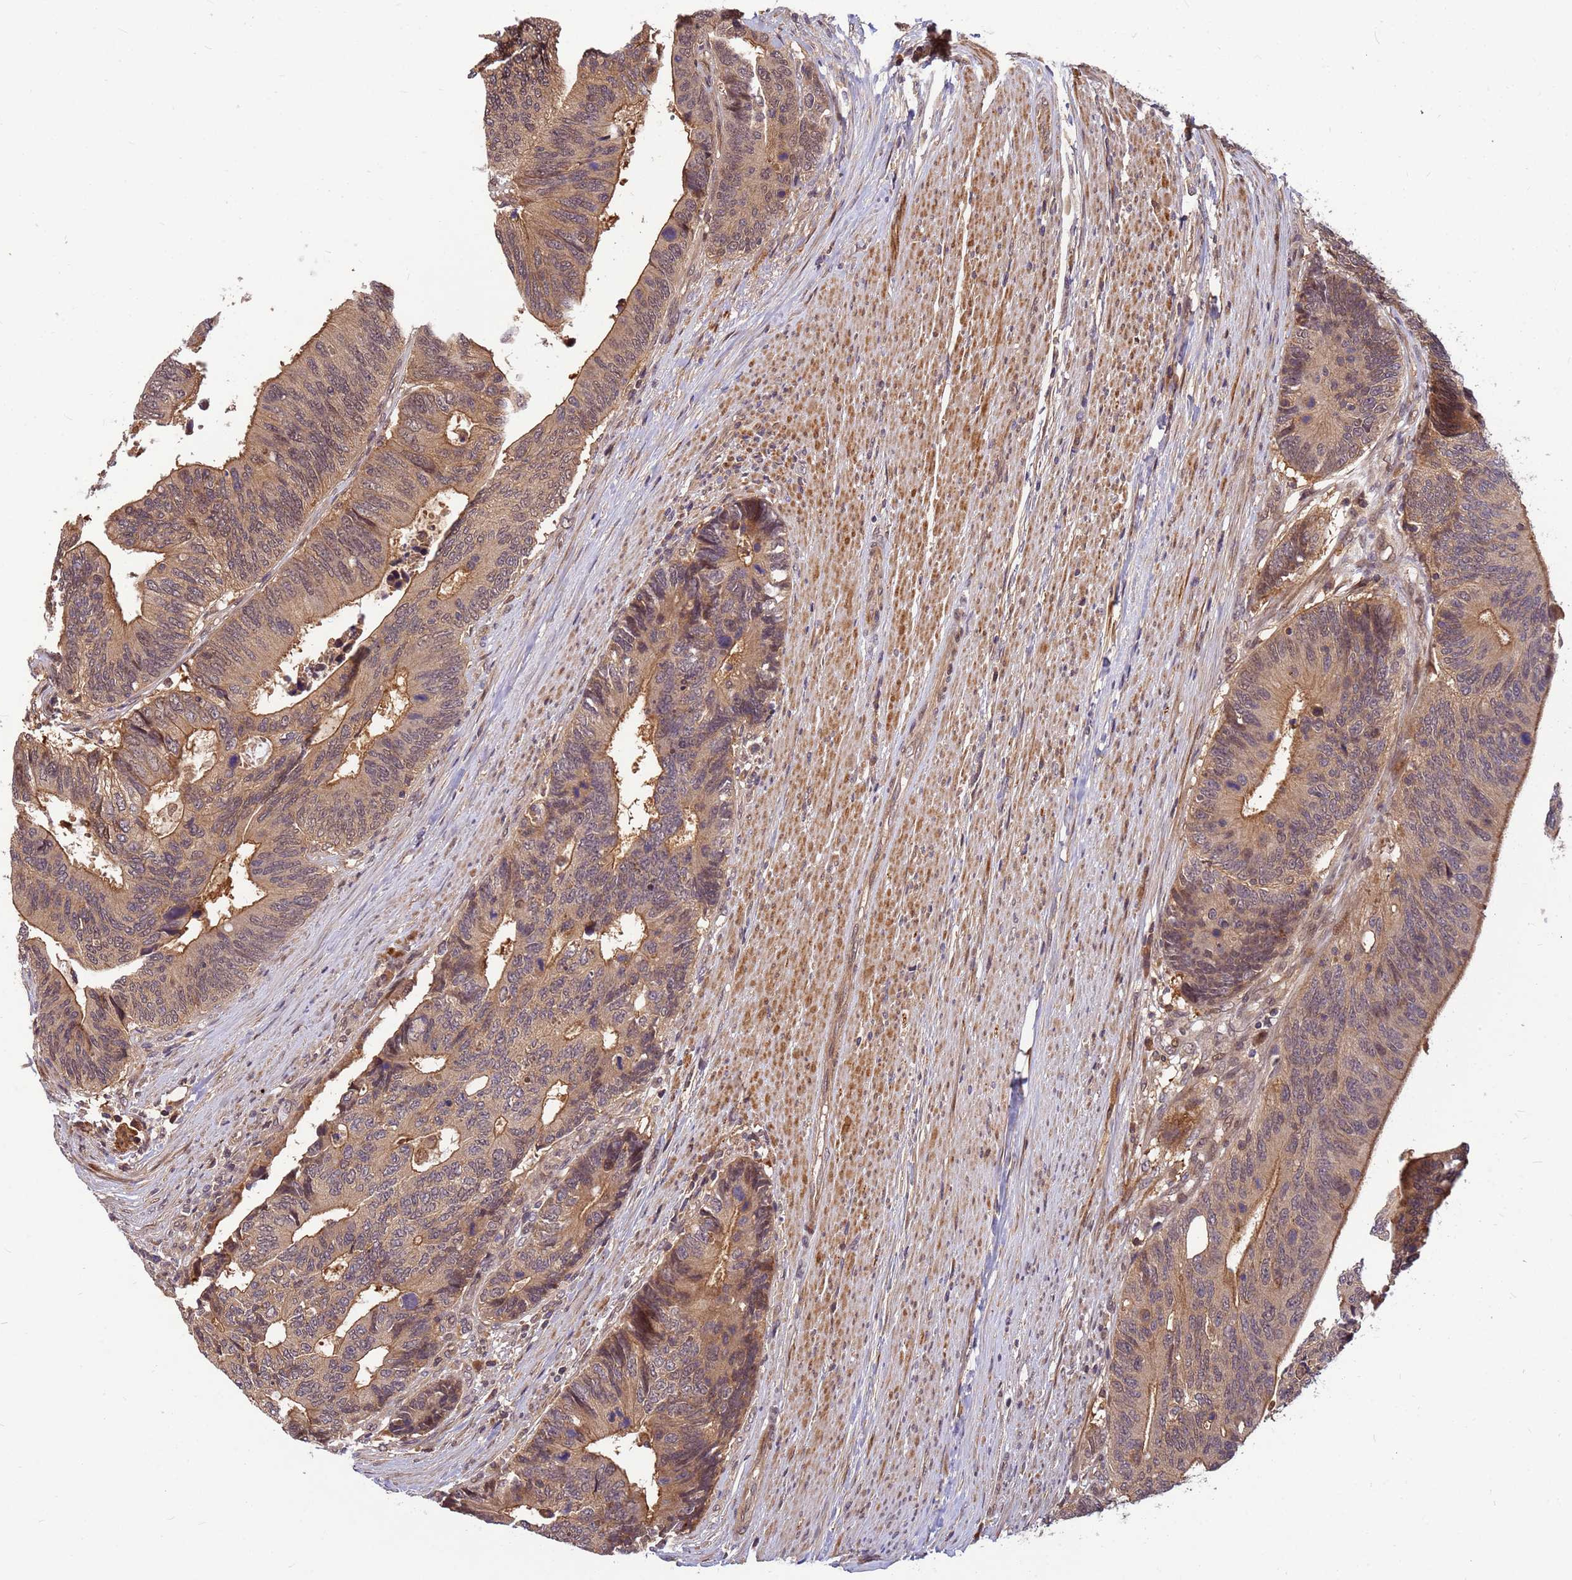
{"staining": {"intensity": "moderate", "quantity": ">75%", "location": "cytoplasmic/membranous,nuclear"}, "tissue": "colorectal cancer", "cell_type": "Tumor cells", "image_type": "cancer", "snomed": [{"axis": "morphology", "description": "Adenocarcinoma, NOS"}, {"axis": "topography", "description": "Colon"}], "caption": "This histopathology image shows immunohistochemistry (IHC) staining of human adenocarcinoma (colorectal), with medium moderate cytoplasmic/membranous and nuclear positivity in approximately >75% of tumor cells.", "gene": "DUS4L", "patient": {"sex": "male", "age": 87}}